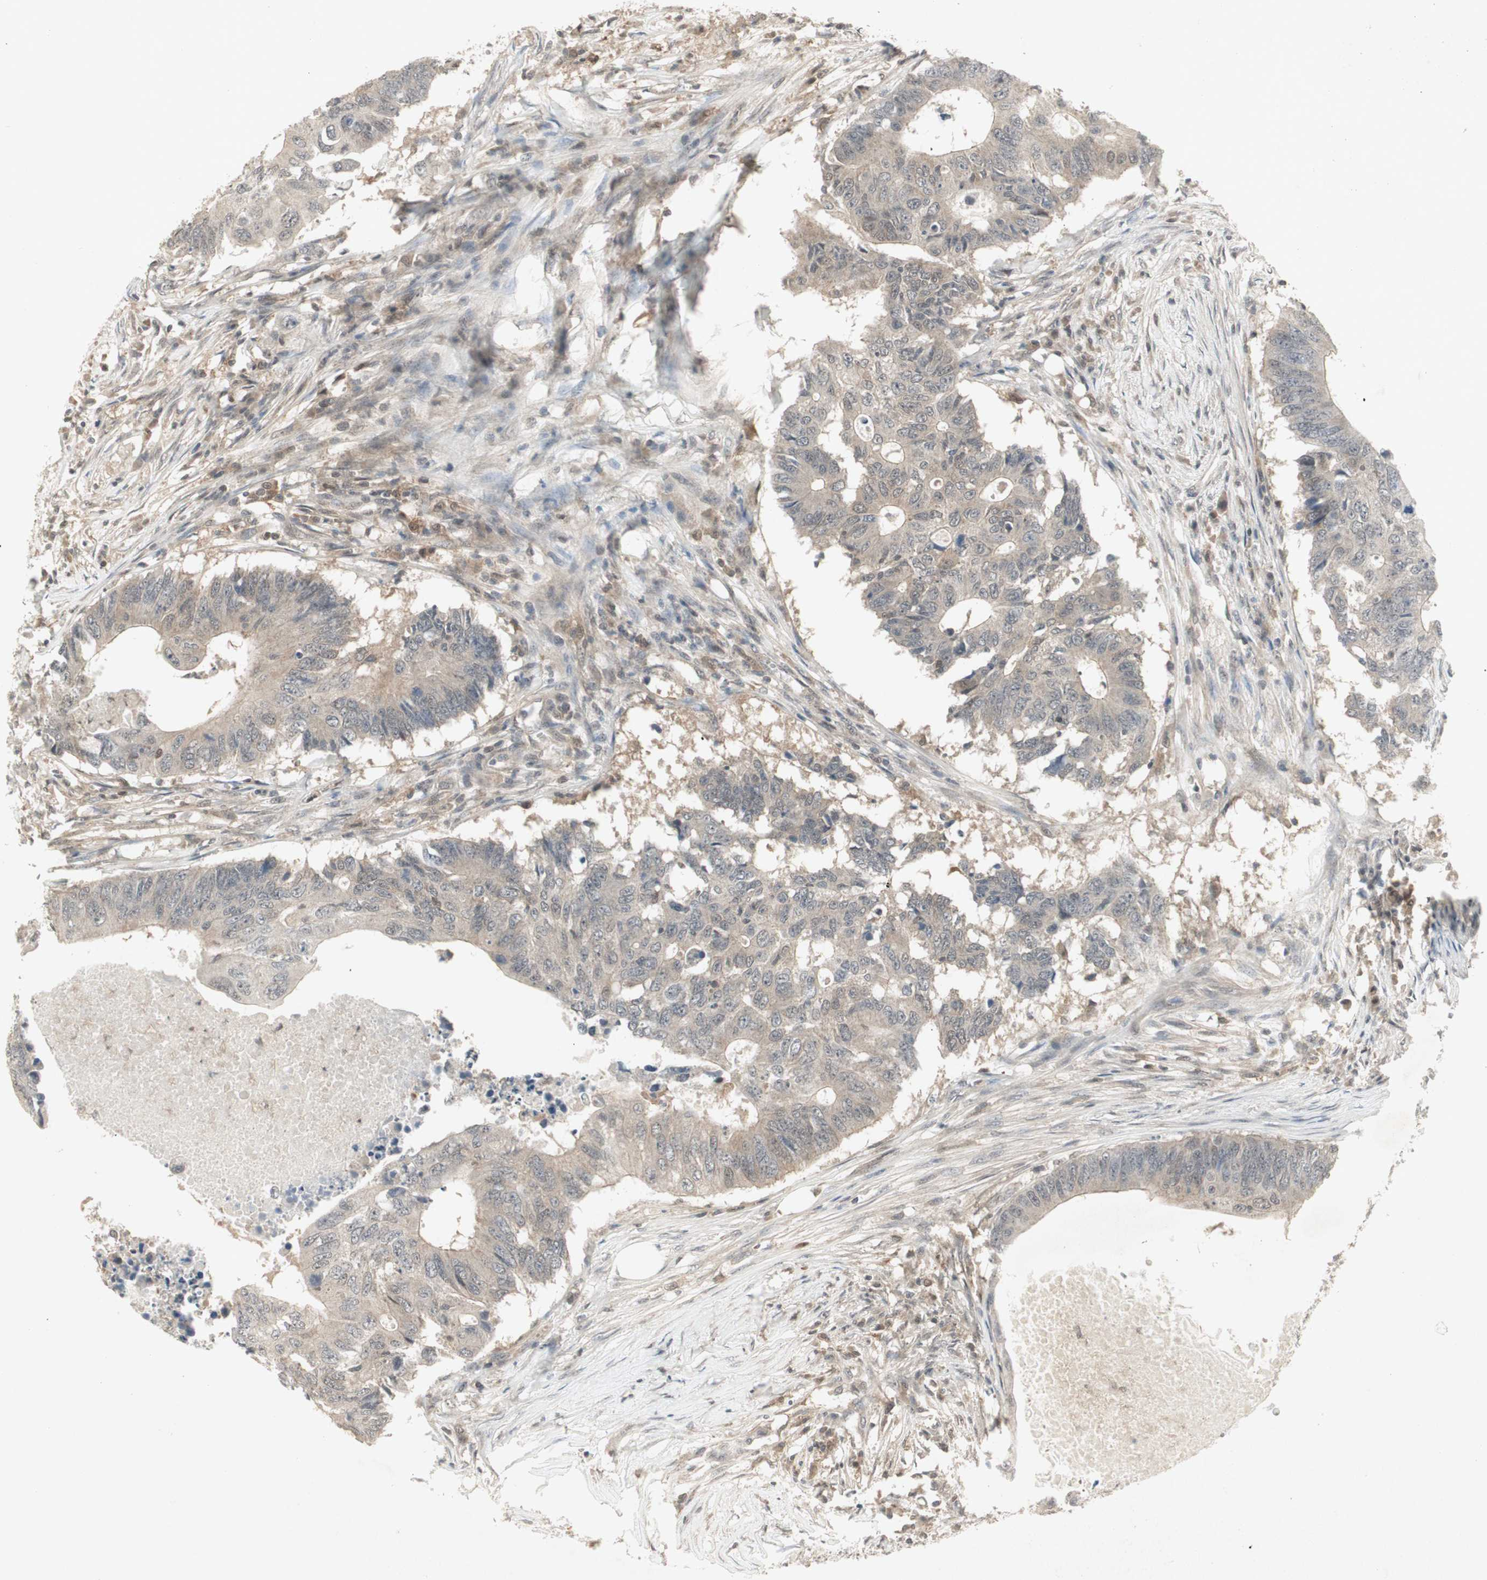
{"staining": {"intensity": "weak", "quantity": "25%-75%", "location": "cytoplasmic/membranous"}, "tissue": "colorectal cancer", "cell_type": "Tumor cells", "image_type": "cancer", "snomed": [{"axis": "morphology", "description": "Adenocarcinoma, NOS"}, {"axis": "topography", "description": "Colon"}], "caption": "Protein expression analysis of colorectal adenocarcinoma exhibits weak cytoplasmic/membranous expression in about 25%-75% of tumor cells. (IHC, brightfield microscopy, high magnification).", "gene": "PTPA", "patient": {"sex": "male", "age": 71}}